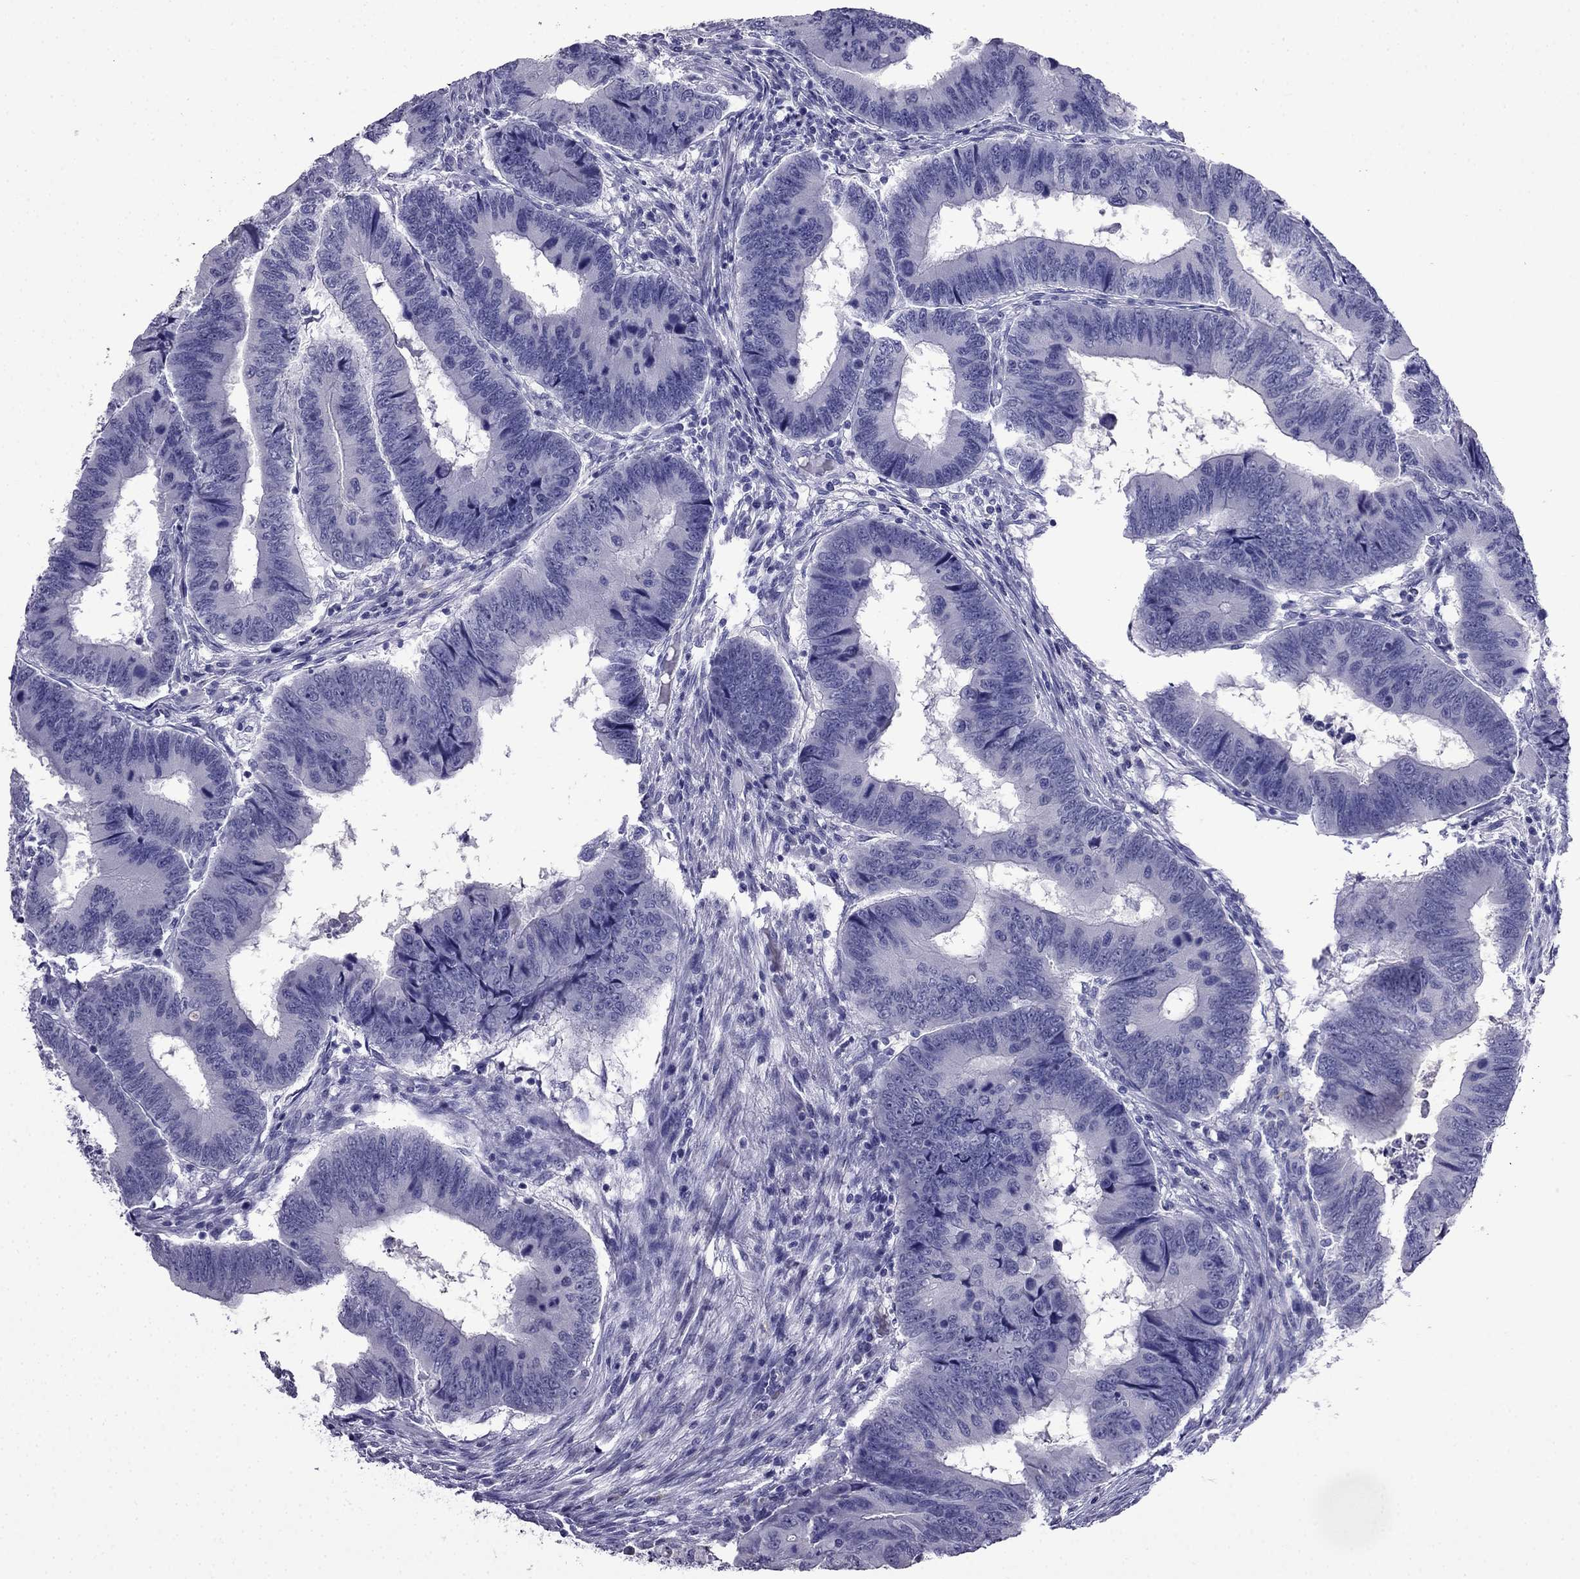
{"staining": {"intensity": "negative", "quantity": "none", "location": "none"}, "tissue": "colorectal cancer", "cell_type": "Tumor cells", "image_type": "cancer", "snomed": [{"axis": "morphology", "description": "Adenocarcinoma, NOS"}, {"axis": "topography", "description": "Colon"}], "caption": "Protein analysis of colorectal cancer (adenocarcinoma) reveals no significant staining in tumor cells.", "gene": "CDHR4", "patient": {"sex": "male", "age": 53}}